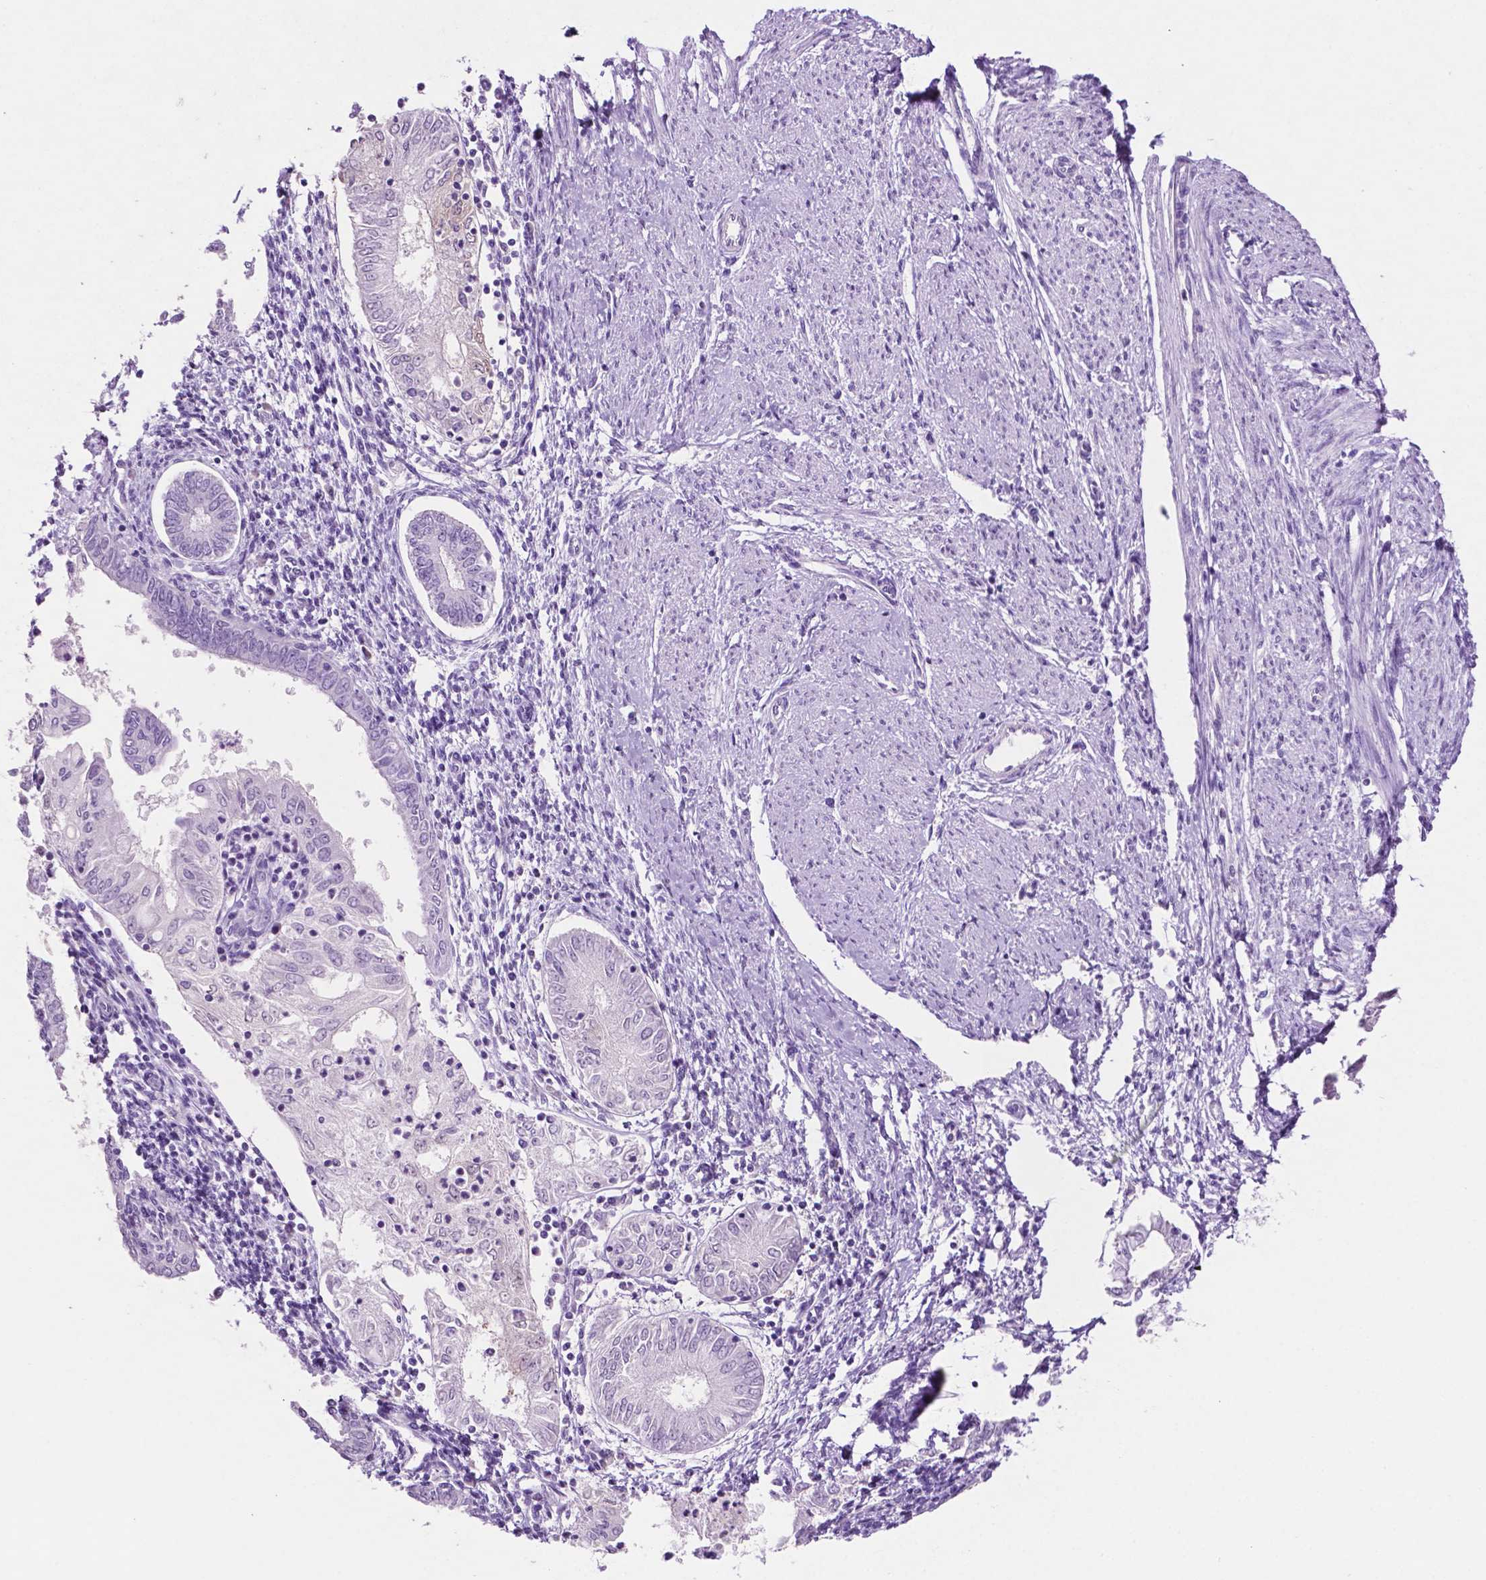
{"staining": {"intensity": "negative", "quantity": "none", "location": "none"}, "tissue": "endometrial cancer", "cell_type": "Tumor cells", "image_type": "cancer", "snomed": [{"axis": "morphology", "description": "Adenocarcinoma, NOS"}, {"axis": "topography", "description": "Endometrium"}], "caption": "There is no significant staining in tumor cells of endometrial cancer.", "gene": "PHGR1", "patient": {"sex": "female", "age": 68}}